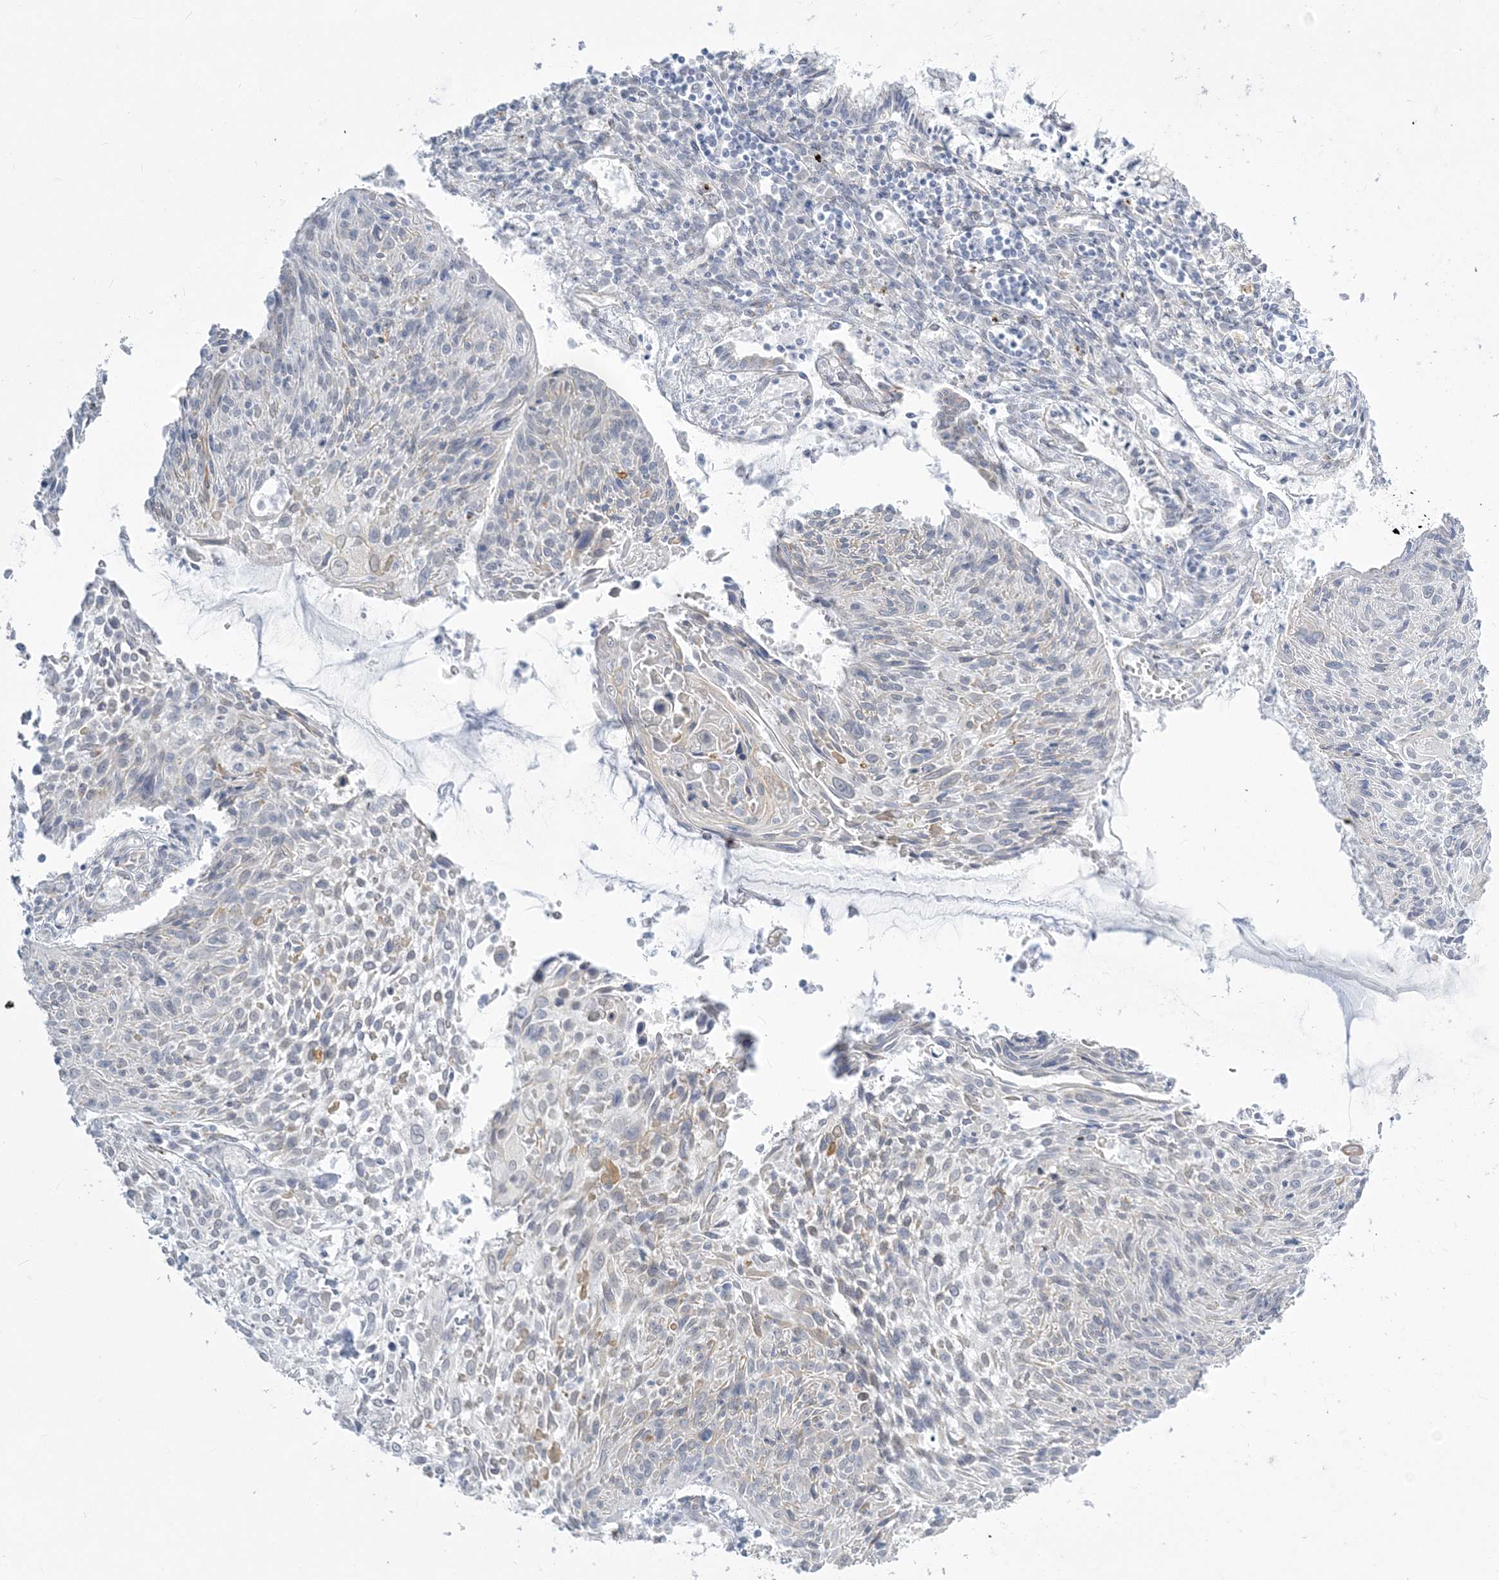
{"staining": {"intensity": "weak", "quantity": "<25%", "location": "cytoplasmic/membranous"}, "tissue": "cervical cancer", "cell_type": "Tumor cells", "image_type": "cancer", "snomed": [{"axis": "morphology", "description": "Squamous cell carcinoma, NOS"}, {"axis": "topography", "description": "Cervix"}], "caption": "High power microscopy histopathology image of an immunohistochemistry (IHC) photomicrograph of cervical cancer, revealing no significant staining in tumor cells. Brightfield microscopy of immunohistochemistry (IHC) stained with DAB (3,3'-diaminobenzidine) (brown) and hematoxylin (blue), captured at high magnification.", "gene": "ZC3H6", "patient": {"sex": "female", "age": 51}}